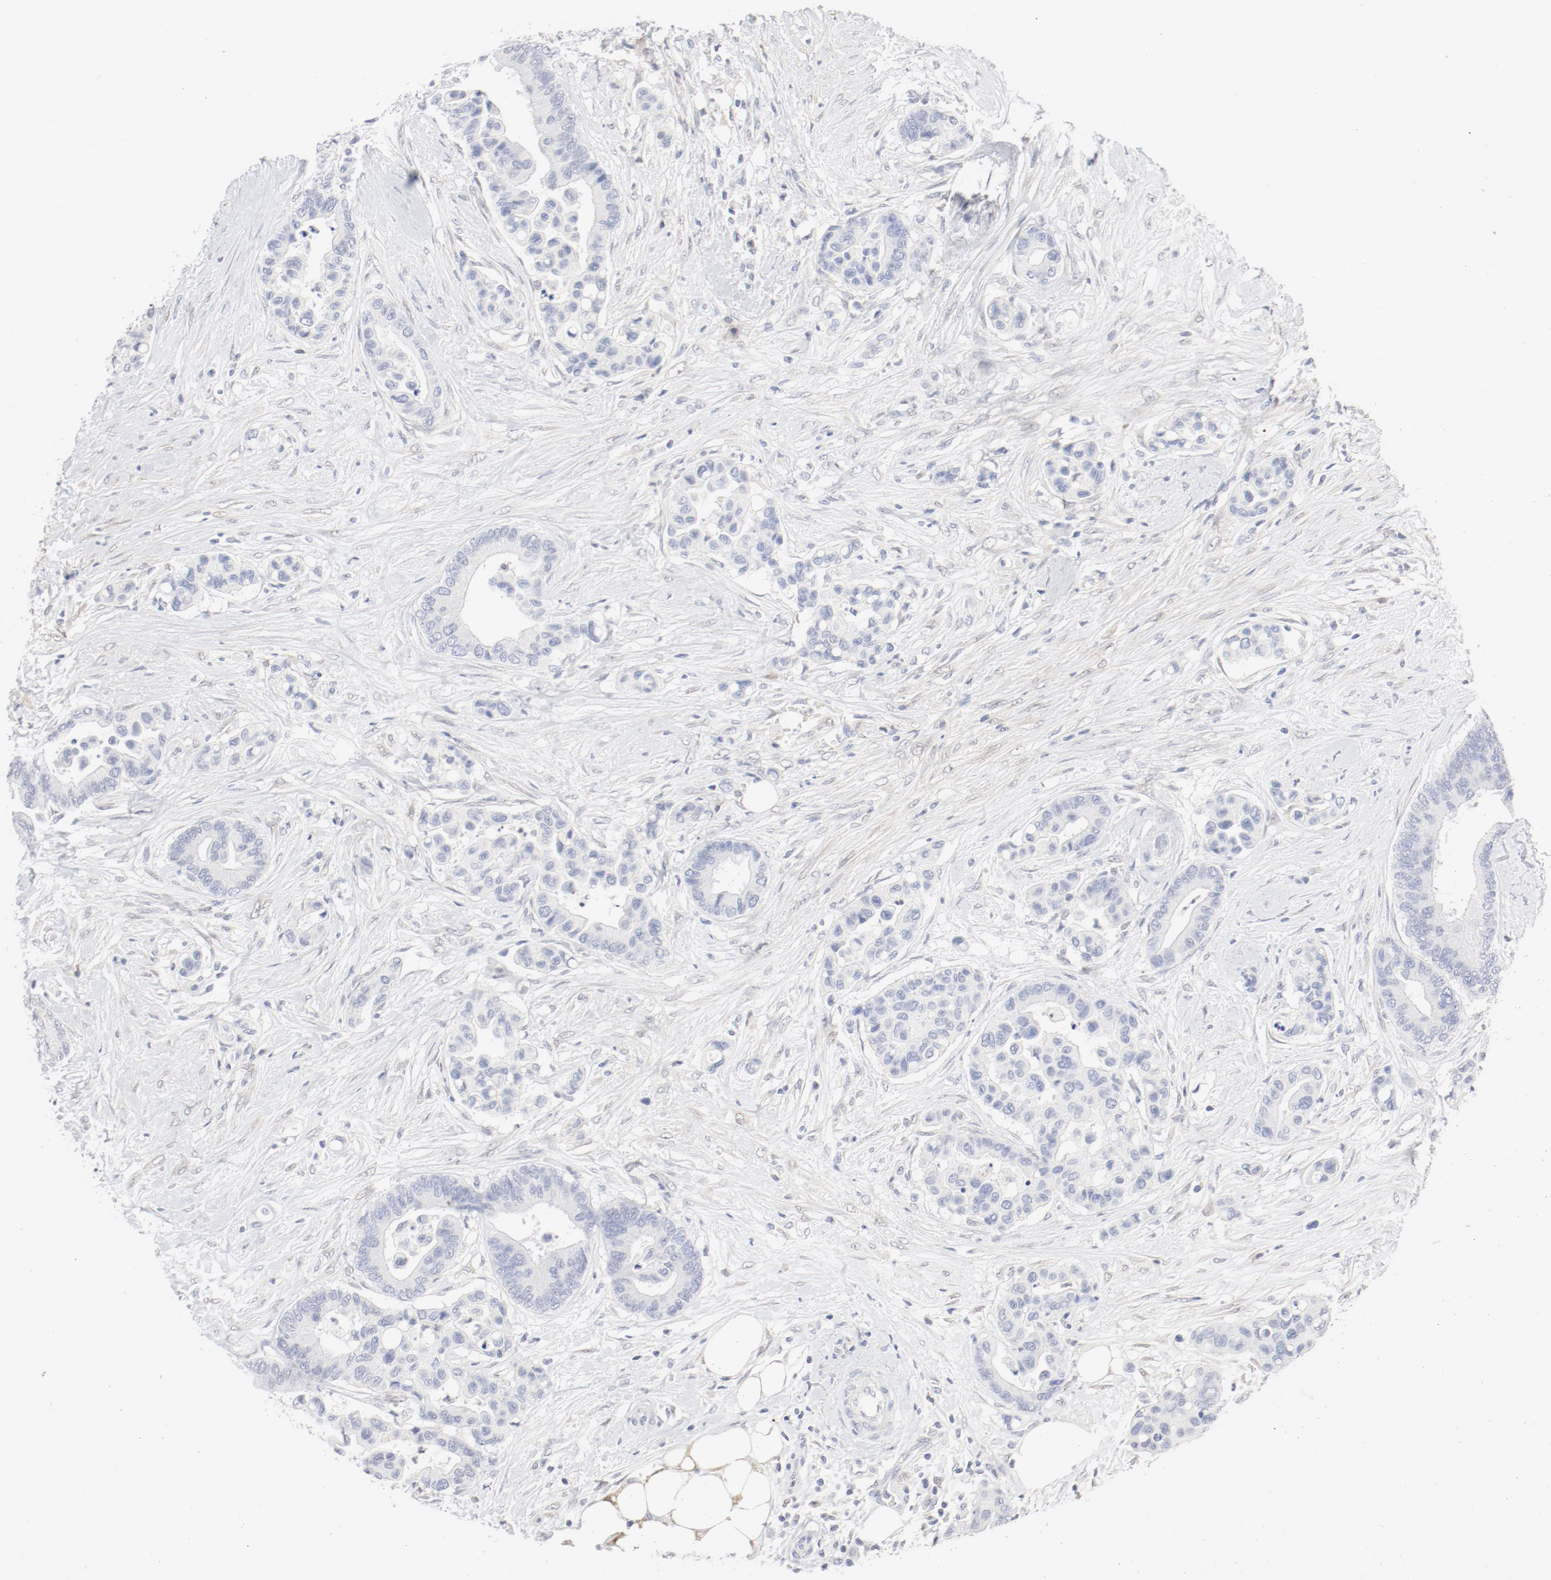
{"staining": {"intensity": "negative", "quantity": "none", "location": "none"}, "tissue": "colorectal cancer", "cell_type": "Tumor cells", "image_type": "cancer", "snomed": [{"axis": "morphology", "description": "Adenocarcinoma, NOS"}, {"axis": "topography", "description": "Colon"}], "caption": "This is an IHC histopathology image of colorectal cancer (adenocarcinoma). There is no positivity in tumor cells.", "gene": "PGM1", "patient": {"sex": "male", "age": 82}}